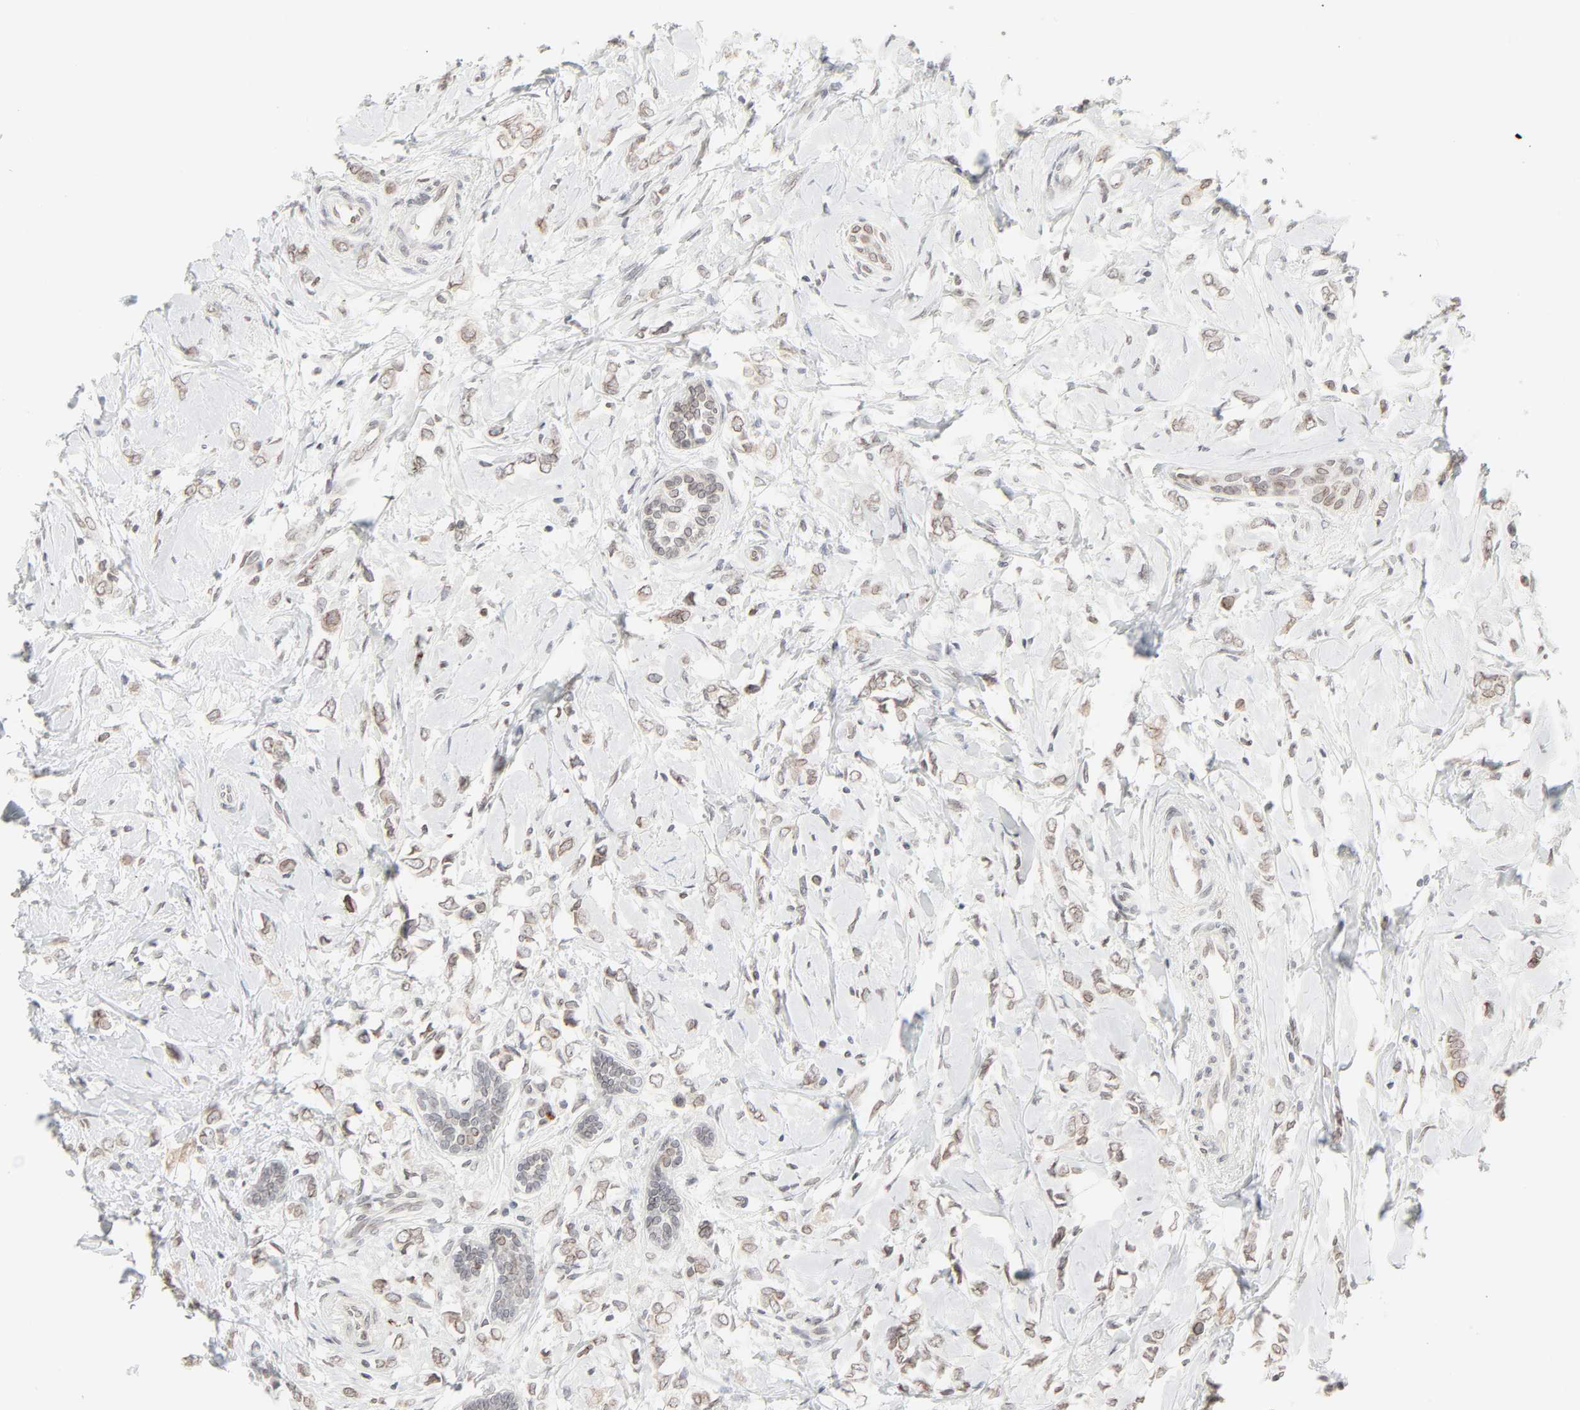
{"staining": {"intensity": "weak", "quantity": "25%-75%", "location": "cytoplasmic/membranous,nuclear"}, "tissue": "breast cancer", "cell_type": "Tumor cells", "image_type": "cancer", "snomed": [{"axis": "morphology", "description": "Normal tissue, NOS"}, {"axis": "morphology", "description": "Lobular carcinoma"}, {"axis": "topography", "description": "Breast"}], "caption": "Weak cytoplasmic/membranous and nuclear protein positivity is present in about 25%-75% of tumor cells in breast lobular carcinoma.", "gene": "MAD1L1", "patient": {"sex": "female", "age": 47}}